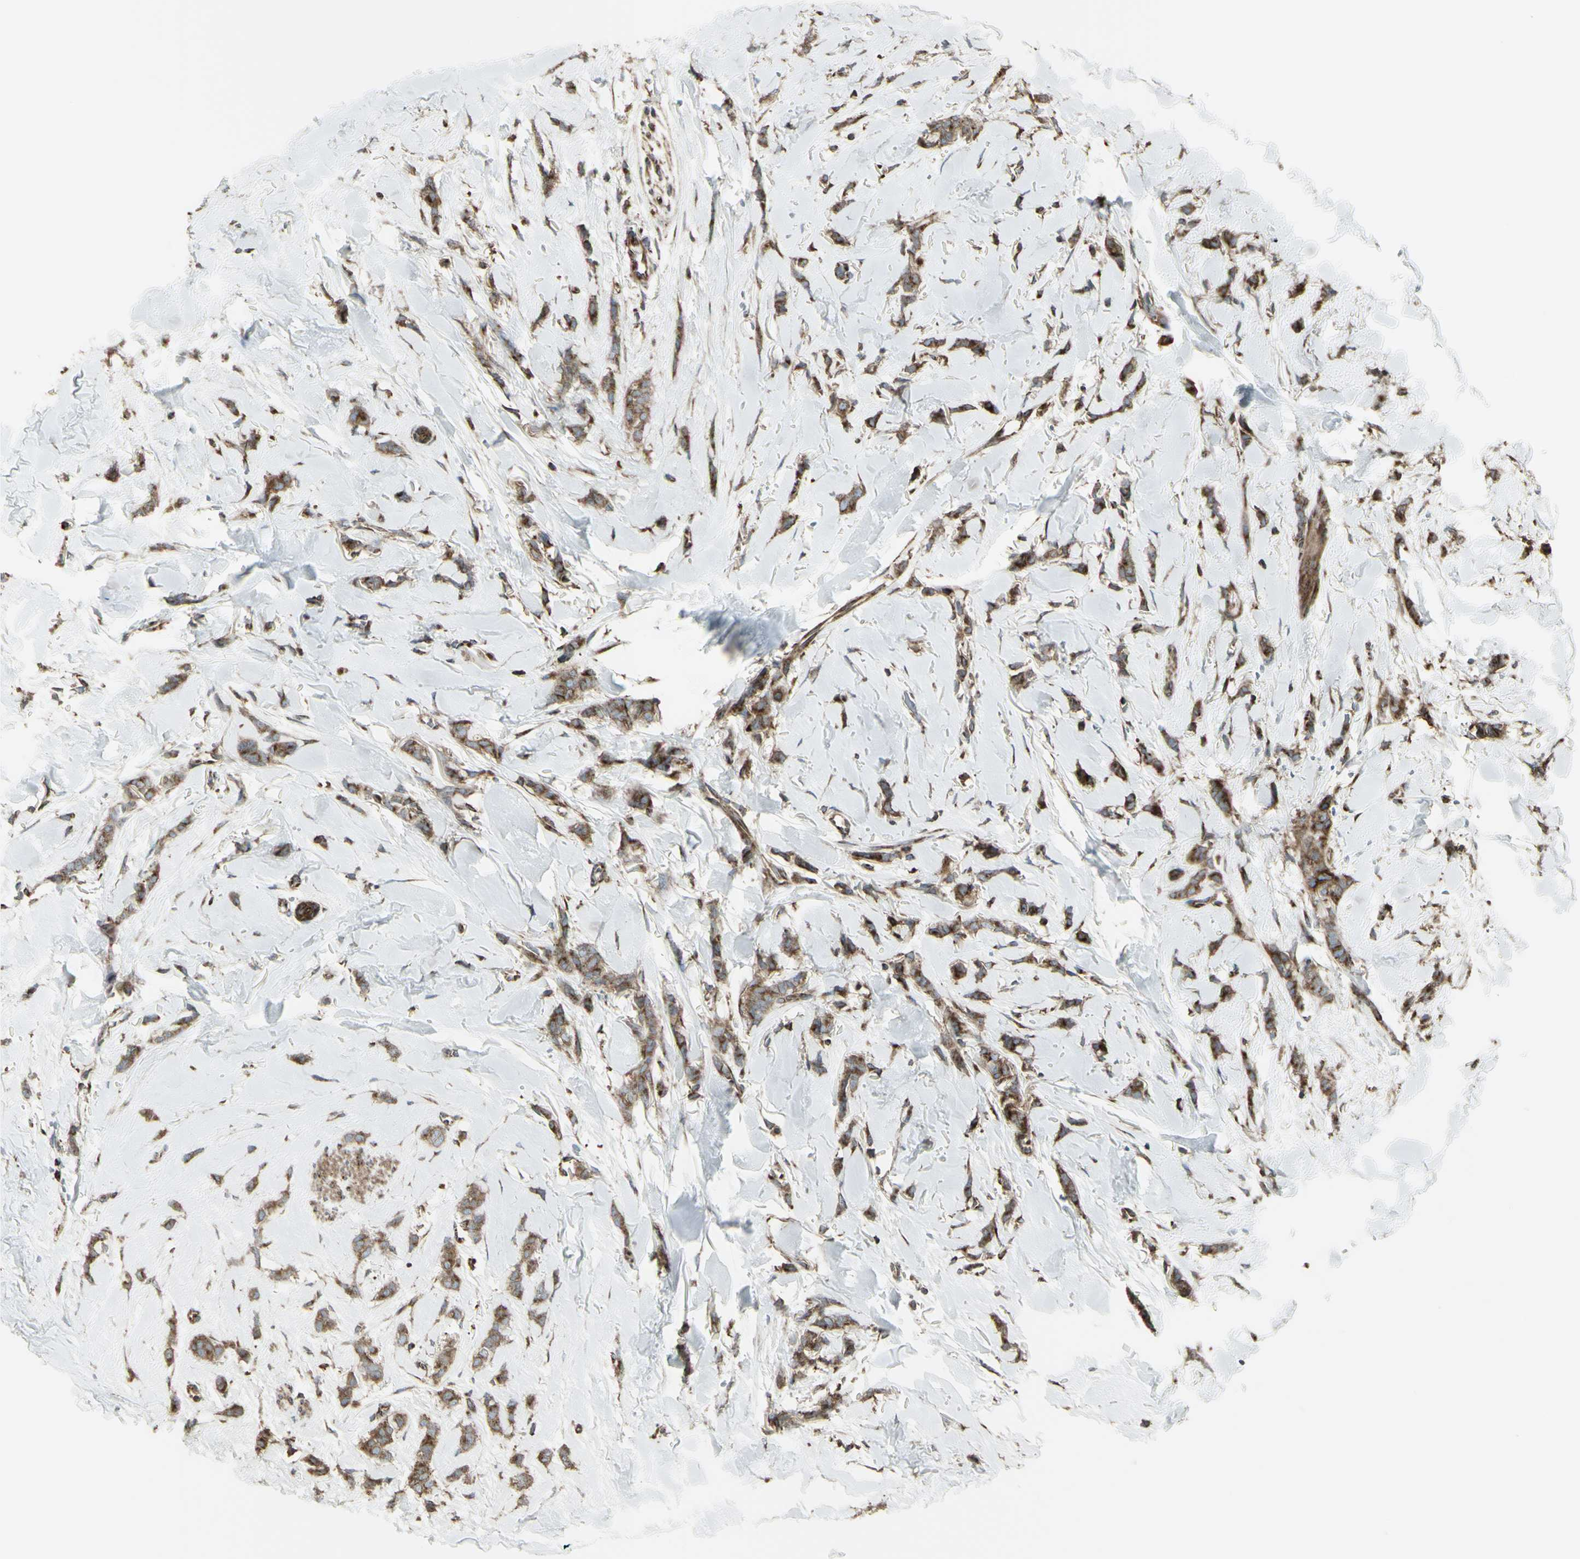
{"staining": {"intensity": "moderate", "quantity": ">75%", "location": "cytoplasmic/membranous"}, "tissue": "breast cancer", "cell_type": "Tumor cells", "image_type": "cancer", "snomed": [{"axis": "morphology", "description": "Lobular carcinoma"}, {"axis": "topography", "description": "Skin"}, {"axis": "topography", "description": "Breast"}], "caption": "About >75% of tumor cells in human breast lobular carcinoma show moderate cytoplasmic/membranous protein positivity as visualized by brown immunohistochemical staining.", "gene": "NAPA", "patient": {"sex": "female", "age": 46}}